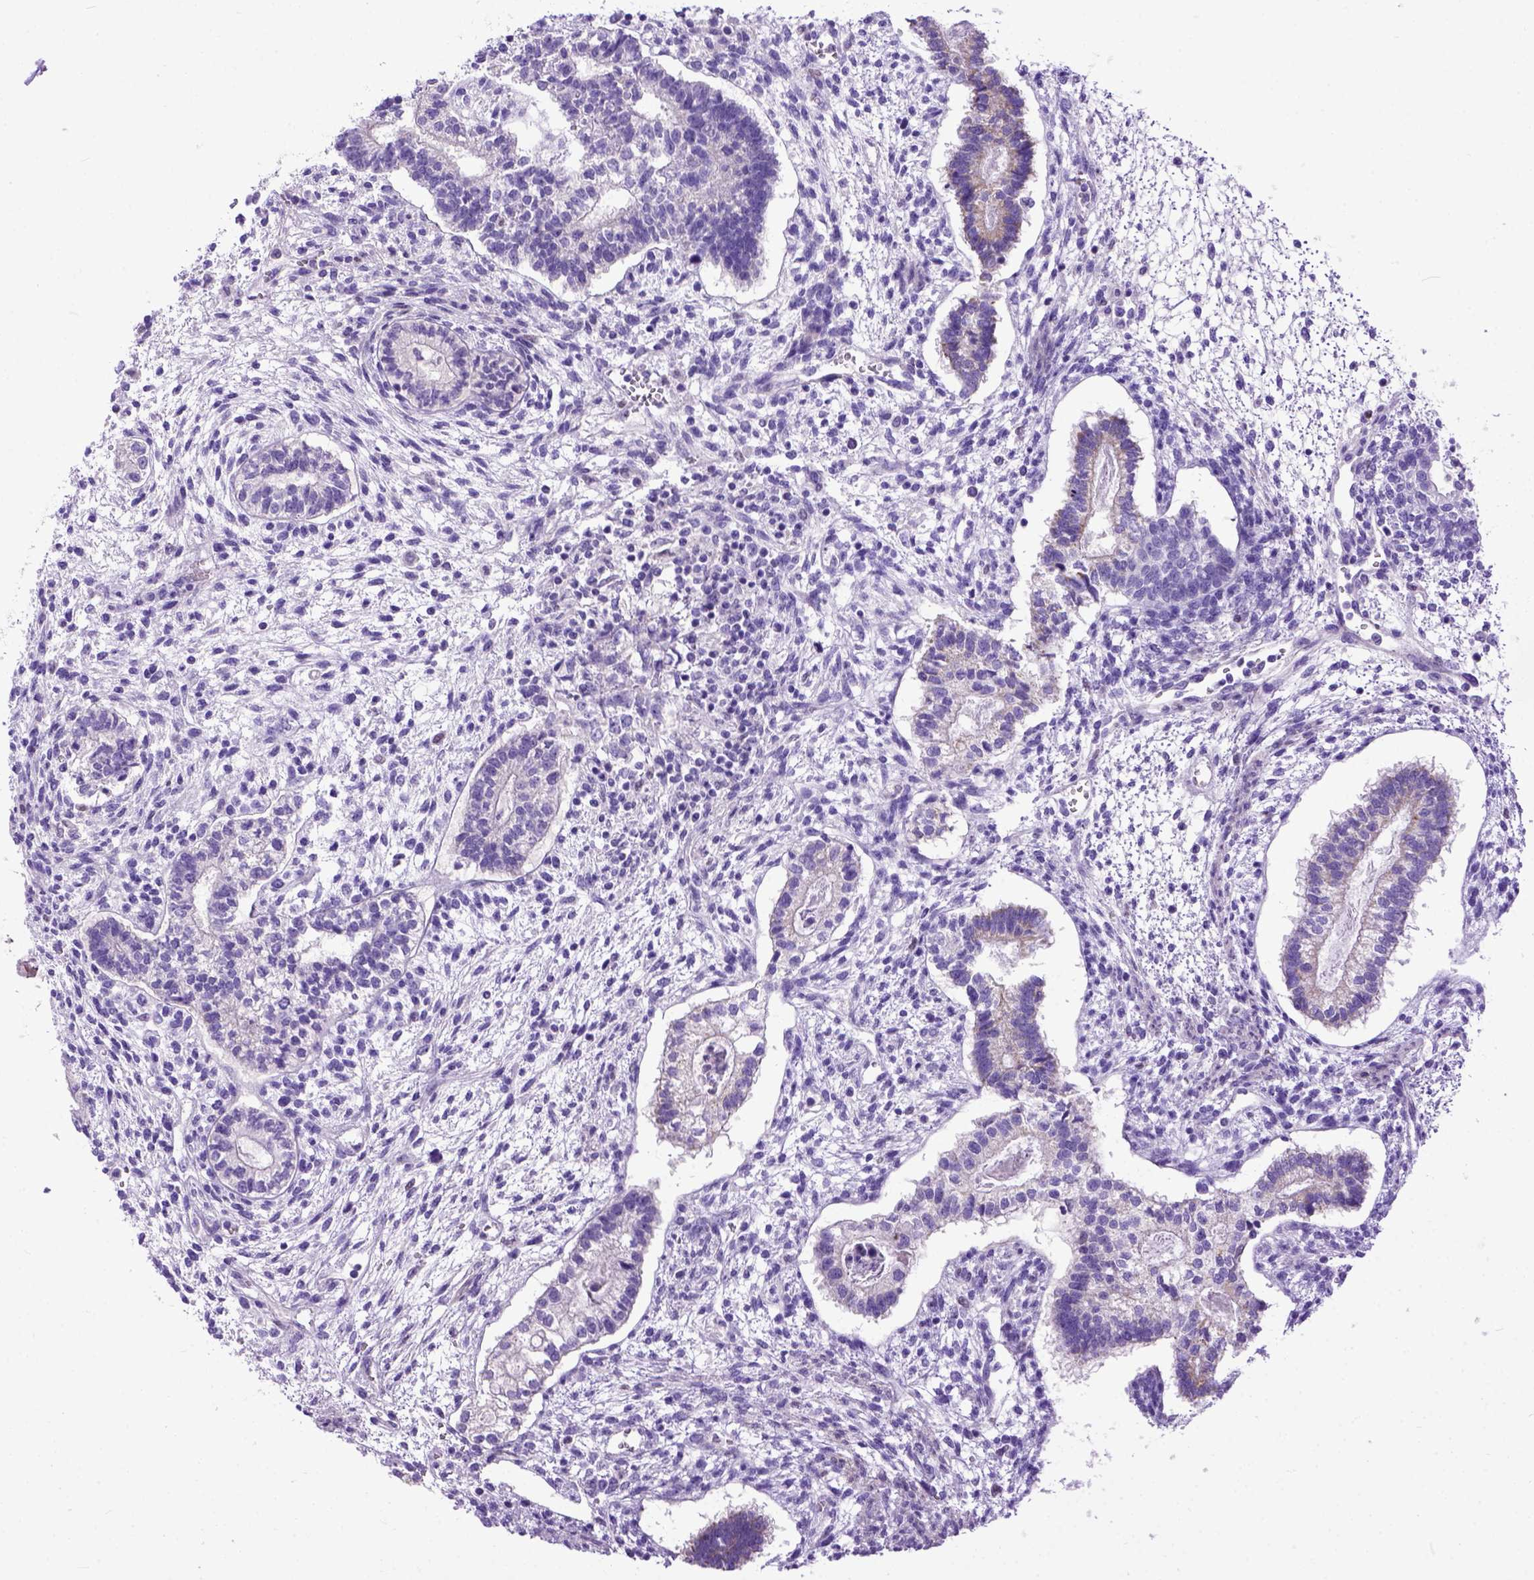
{"staining": {"intensity": "weak", "quantity": "25%-75%", "location": "cytoplasmic/membranous"}, "tissue": "testis cancer", "cell_type": "Tumor cells", "image_type": "cancer", "snomed": [{"axis": "morphology", "description": "Carcinoma, Embryonal, NOS"}, {"axis": "topography", "description": "Testis"}], "caption": "Immunohistochemical staining of testis embryonal carcinoma reveals low levels of weak cytoplasmic/membranous expression in approximately 25%-75% of tumor cells.", "gene": "CRB1", "patient": {"sex": "male", "age": 37}}